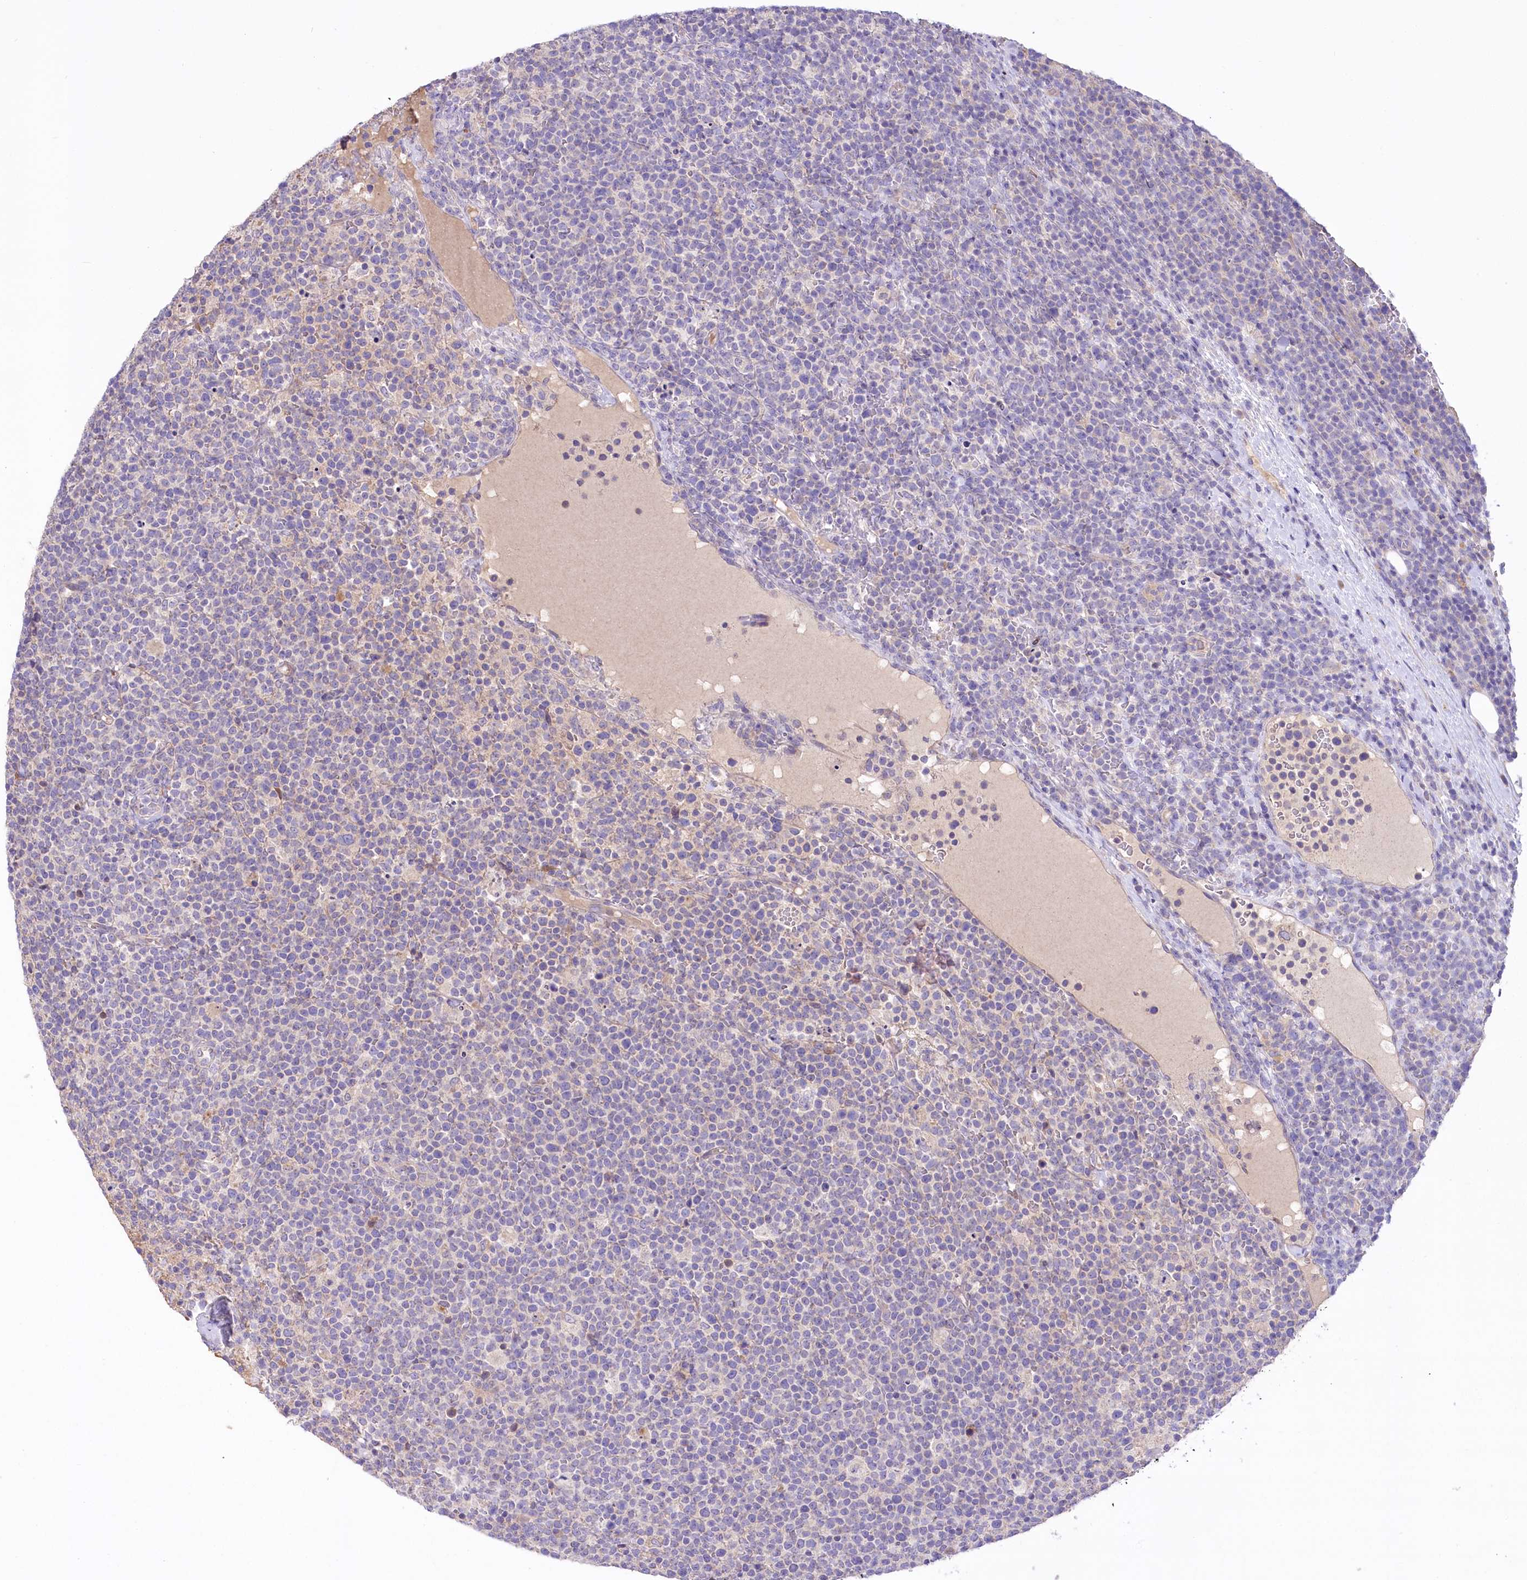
{"staining": {"intensity": "negative", "quantity": "none", "location": "none"}, "tissue": "lymphoma", "cell_type": "Tumor cells", "image_type": "cancer", "snomed": [{"axis": "morphology", "description": "Malignant lymphoma, non-Hodgkin's type, High grade"}, {"axis": "topography", "description": "Lymph node"}], "caption": "High magnification brightfield microscopy of high-grade malignant lymphoma, non-Hodgkin's type stained with DAB (brown) and counterstained with hematoxylin (blue): tumor cells show no significant expression. (DAB (3,3'-diaminobenzidine) IHC visualized using brightfield microscopy, high magnification).", "gene": "PBLD", "patient": {"sex": "male", "age": 61}}